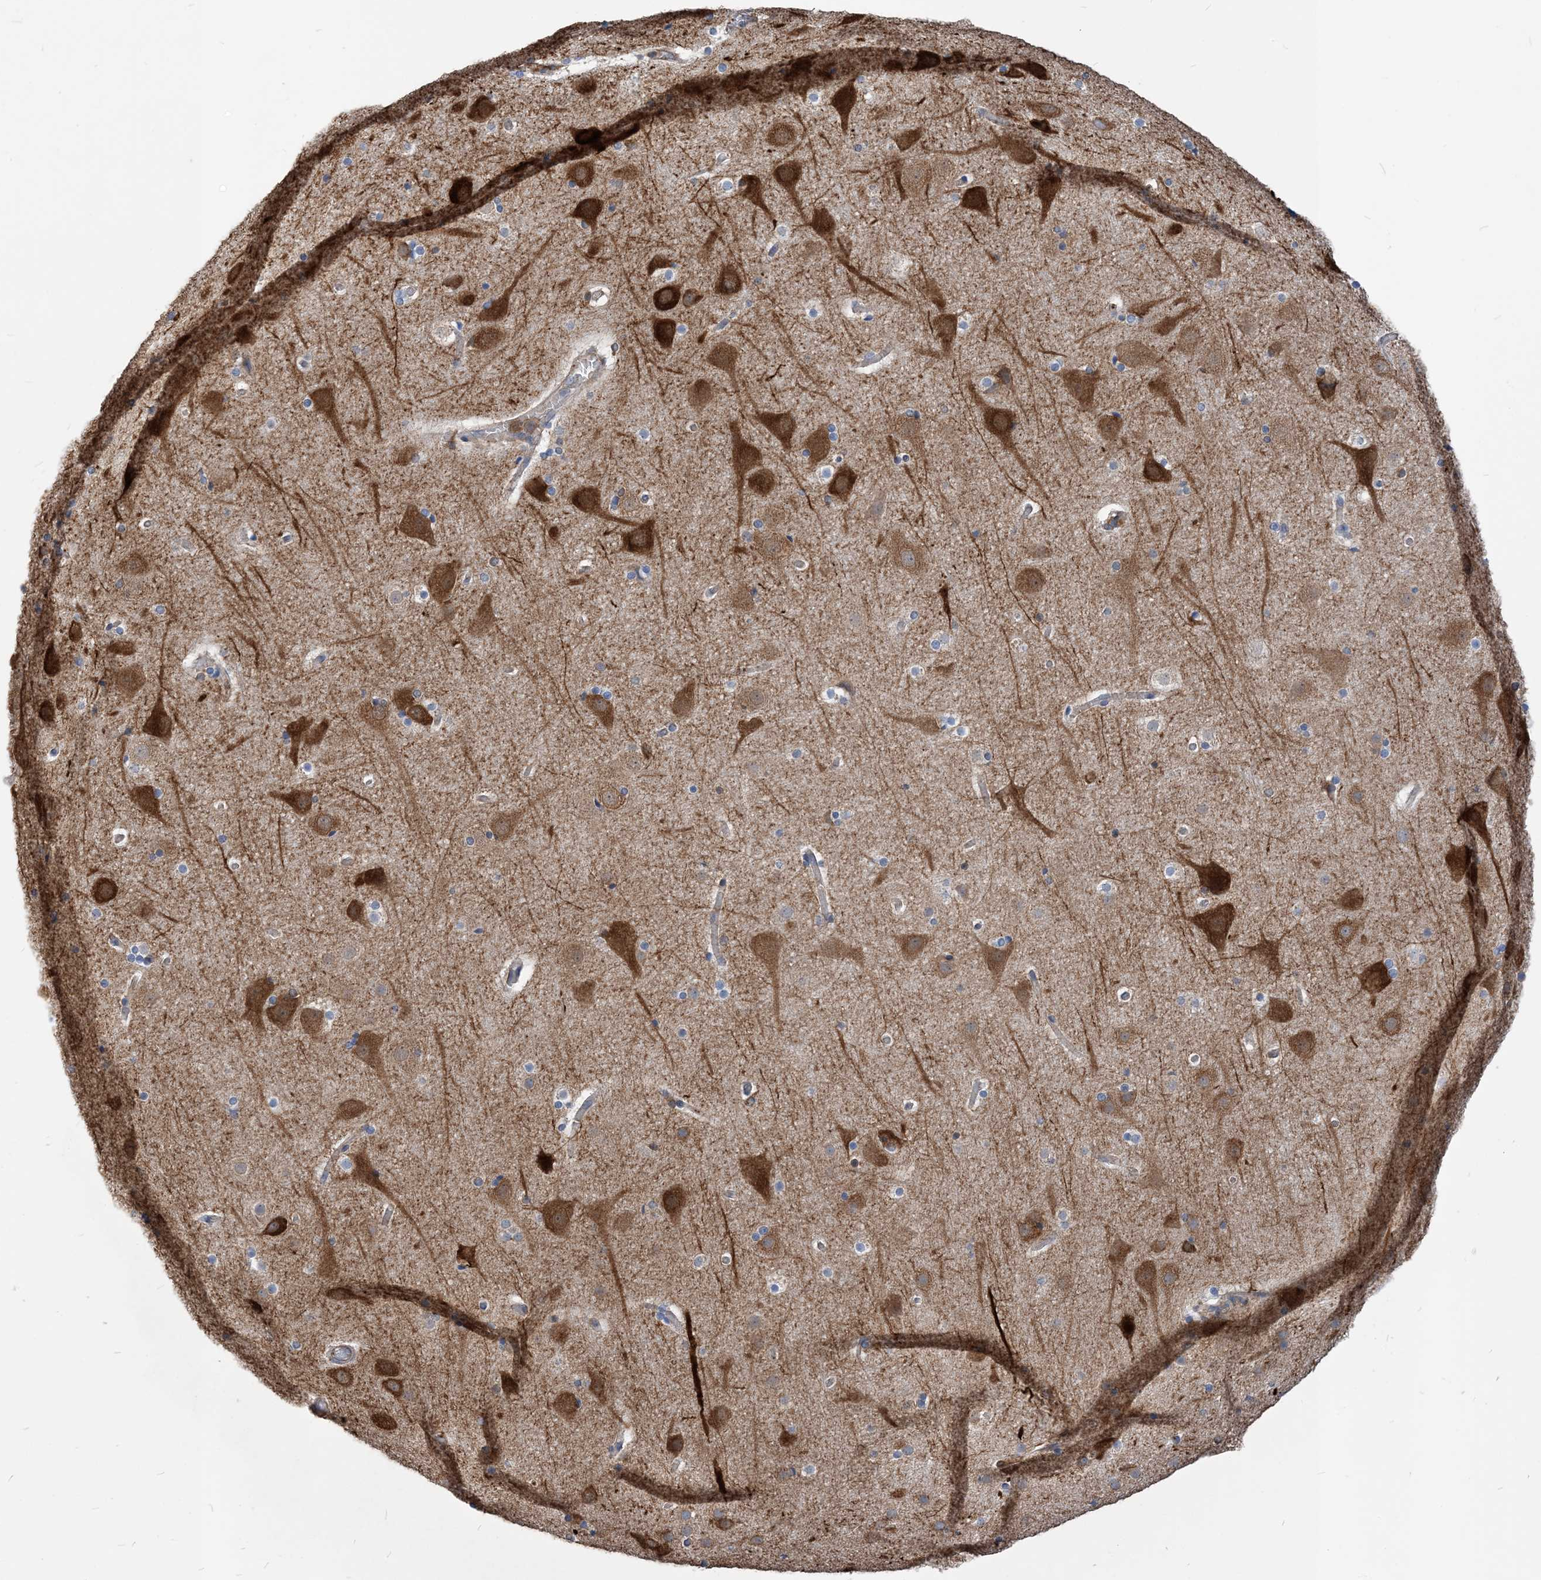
{"staining": {"intensity": "negative", "quantity": "none", "location": "none"}, "tissue": "cerebral cortex", "cell_type": "Endothelial cells", "image_type": "normal", "snomed": [{"axis": "morphology", "description": "Normal tissue, NOS"}, {"axis": "topography", "description": "Cerebral cortex"}], "caption": "The immunohistochemistry histopathology image has no significant expression in endothelial cells of cerebral cortex. (DAB immunohistochemistry visualized using brightfield microscopy, high magnification).", "gene": "PARVG", "patient": {"sex": "male", "age": 57}}